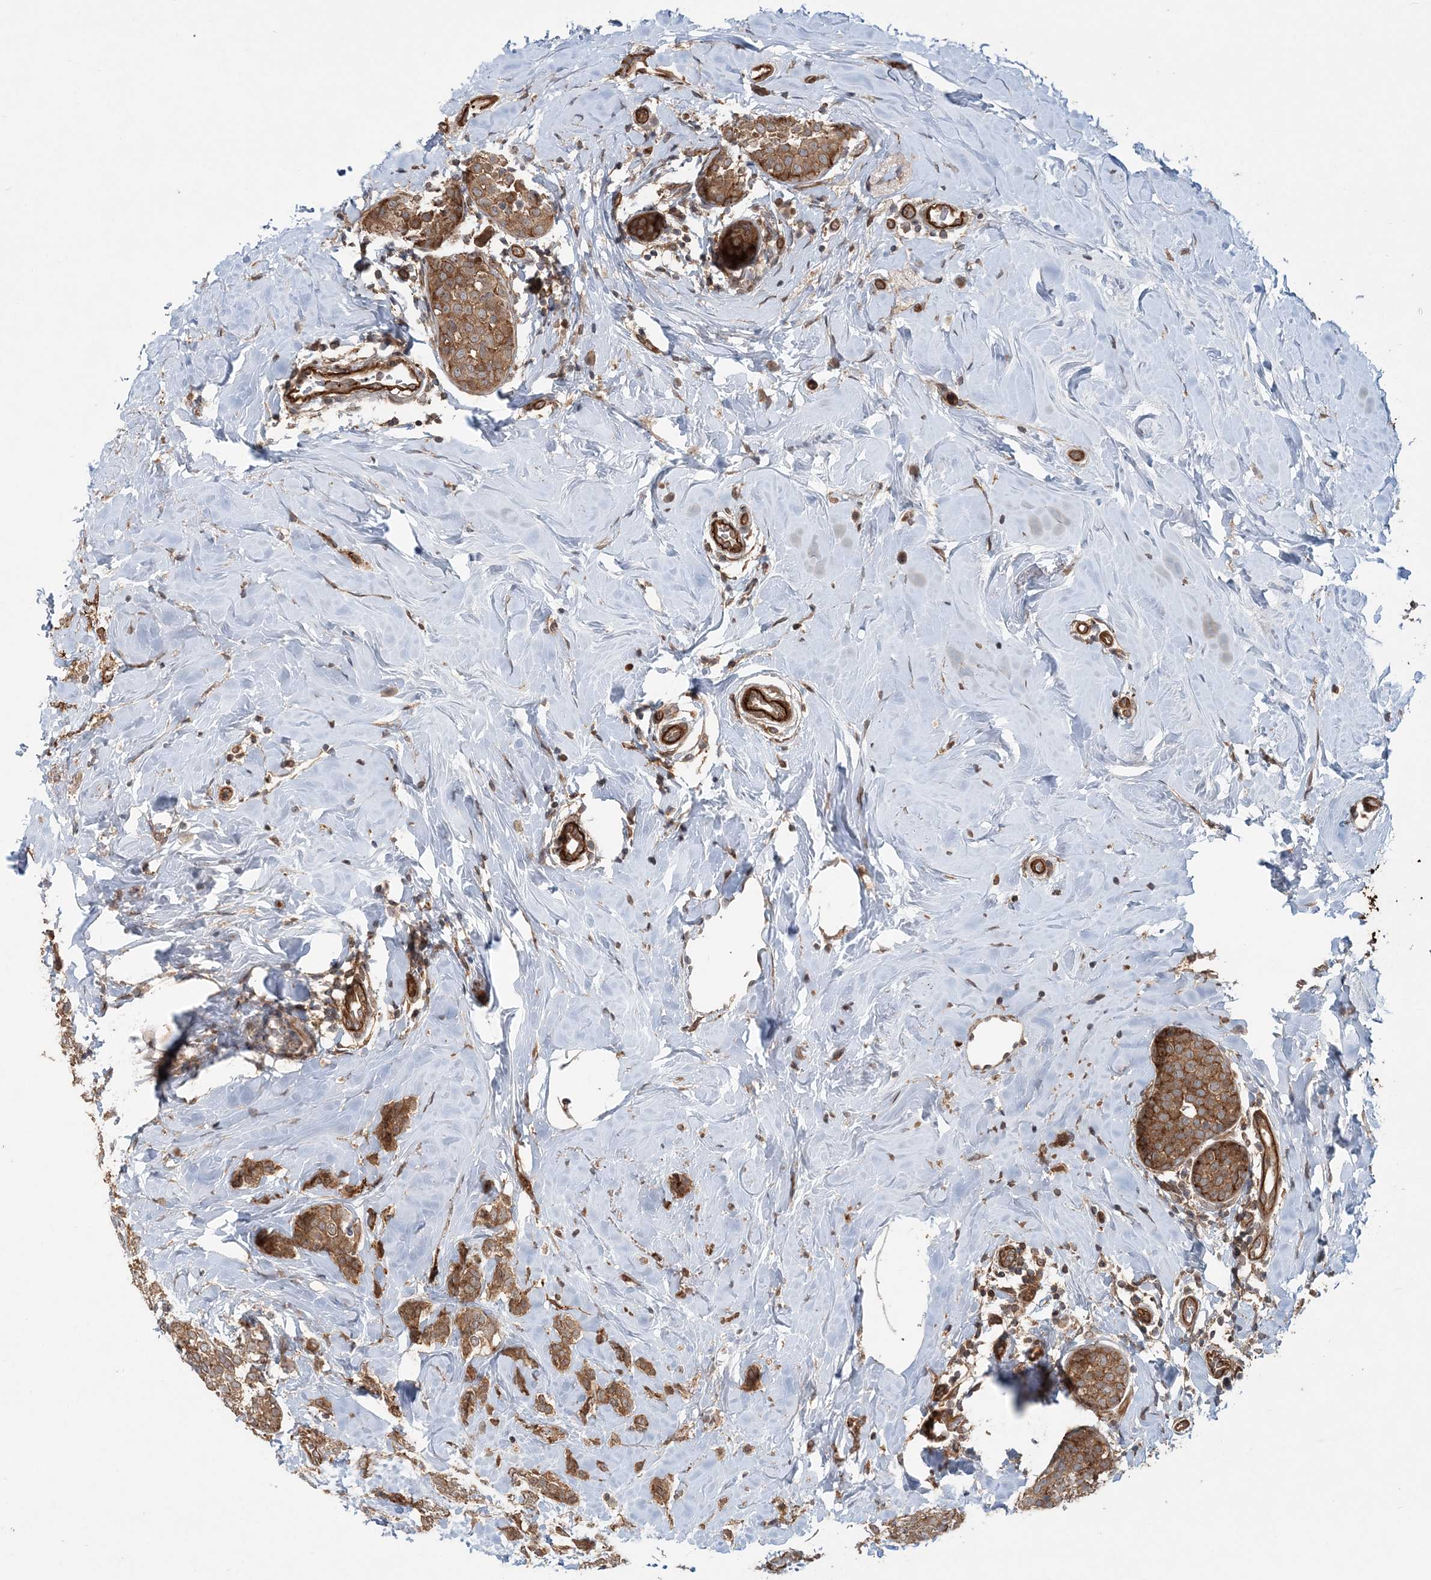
{"staining": {"intensity": "moderate", "quantity": ">75%", "location": "cytoplasmic/membranous"}, "tissue": "breast cancer", "cell_type": "Tumor cells", "image_type": "cancer", "snomed": [{"axis": "morphology", "description": "Lobular carcinoma, in situ"}, {"axis": "morphology", "description": "Lobular carcinoma"}, {"axis": "topography", "description": "Breast"}], "caption": "The micrograph shows a brown stain indicating the presence of a protein in the cytoplasmic/membranous of tumor cells in breast cancer (lobular carcinoma). Immunohistochemistry stains the protein in brown and the nuclei are stained blue.", "gene": "GEMIN5", "patient": {"sex": "female", "age": 41}}